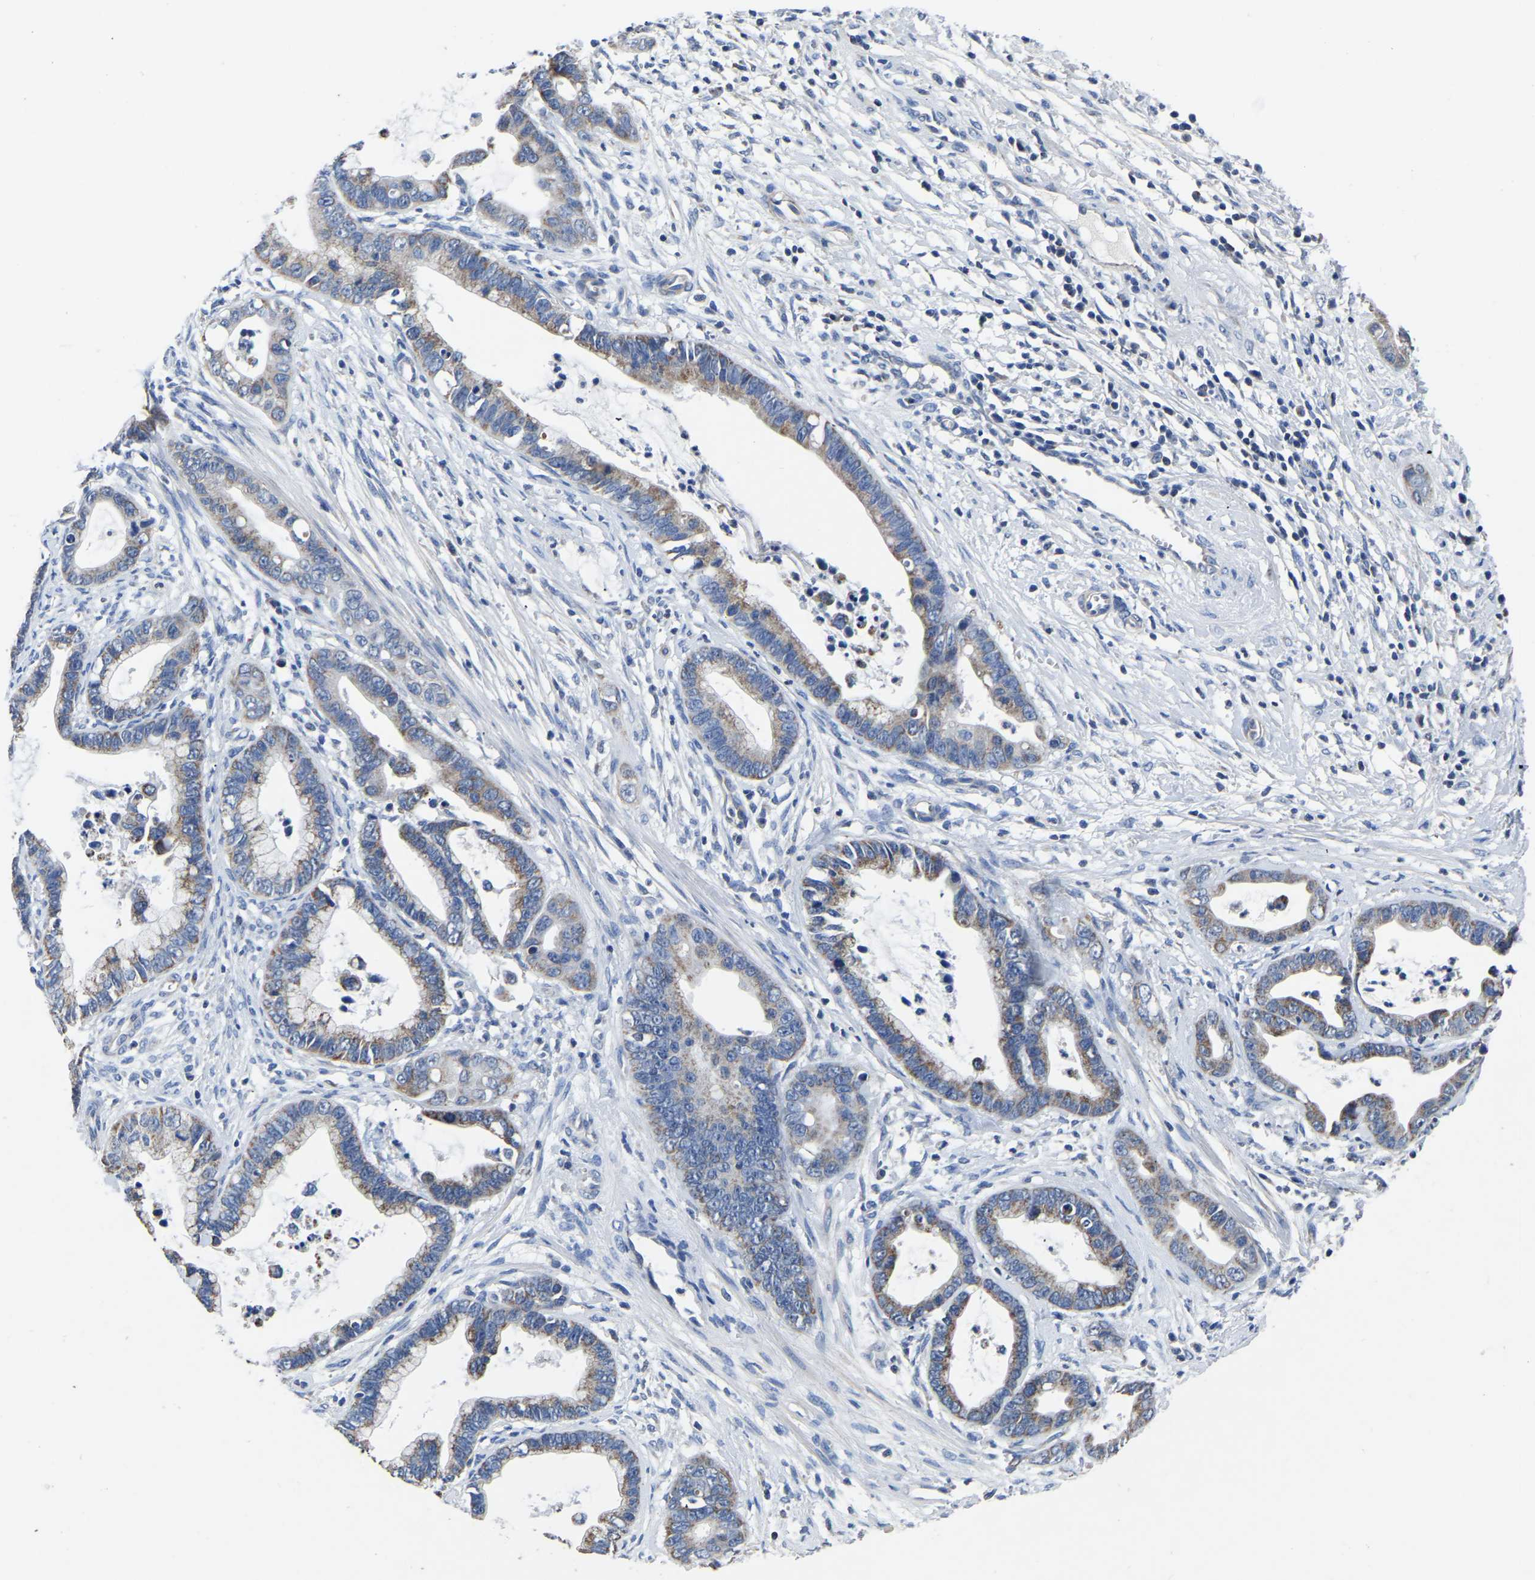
{"staining": {"intensity": "moderate", "quantity": ">75%", "location": "cytoplasmic/membranous"}, "tissue": "cervical cancer", "cell_type": "Tumor cells", "image_type": "cancer", "snomed": [{"axis": "morphology", "description": "Adenocarcinoma, NOS"}, {"axis": "topography", "description": "Cervix"}], "caption": "A micrograph of human cervical cancer (adenocarcinoma) stained for a protein demonstrates moderate cytoplasmic/membranous brown staining in tumor cells.", "gene": "FGD5", "patient": {"sex": "female", "age": 44}}